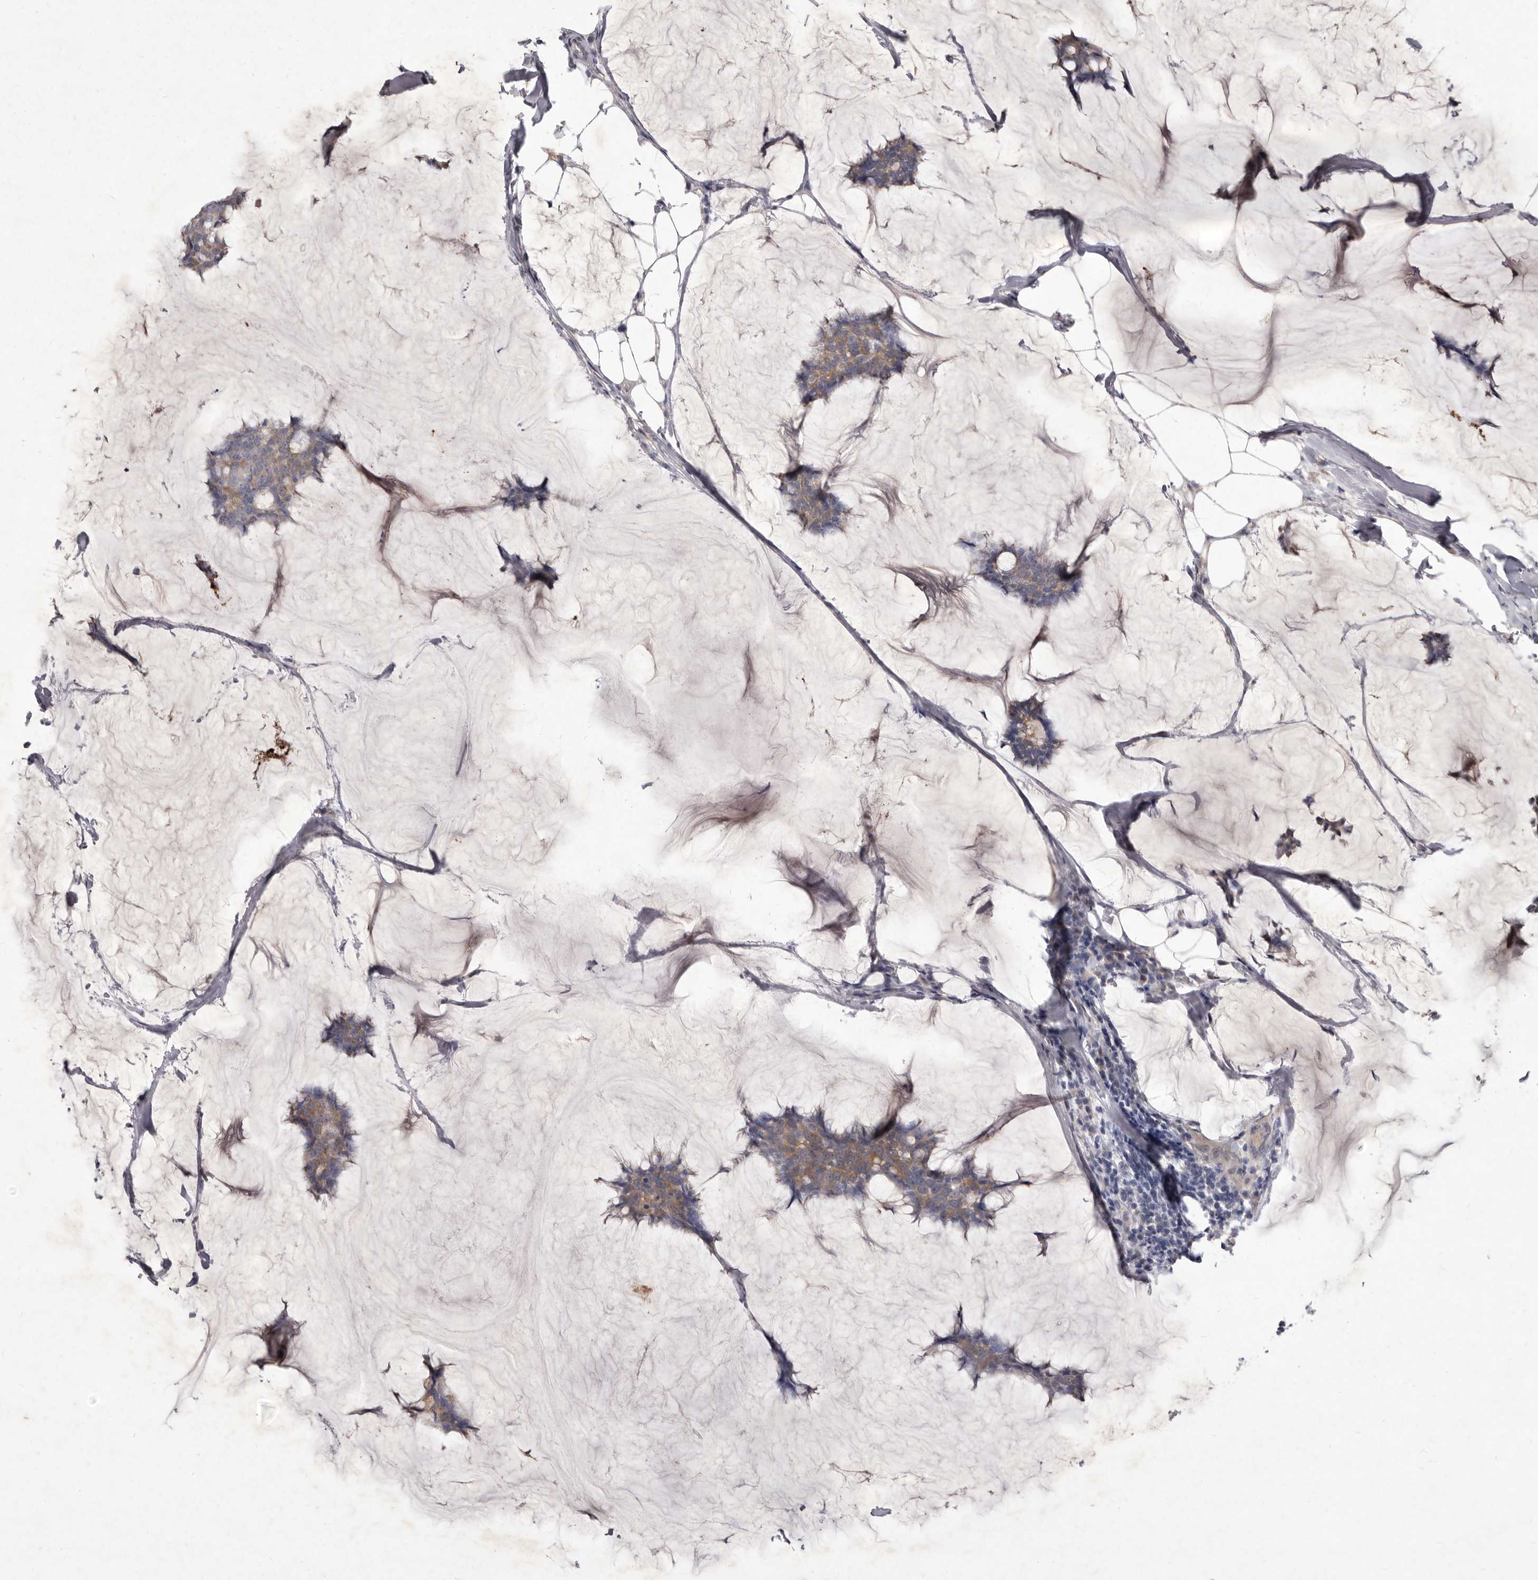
{"staining": {"intensity": "moderate", "quantity": "25%-75%", "location": "cytoplasmic/membranous"}, "tissue": "breast cancer", "cell_type": "Tumor cells", "image_type": "cancer", "snomed": [{"axis": "morphology", "description": "Duct carcinoma"}, {"axis": "topography", "description": "Breast"}], "caption": "This photomicrograph shows IHC staining of breast cancer (invasive ductal carcinoma), with medium moderate cytoplasmic/membranous expression in about 25%-75% of tumor cells.", "gene": "P2RX6", "patient": {"sex": "female", "age": 93}}